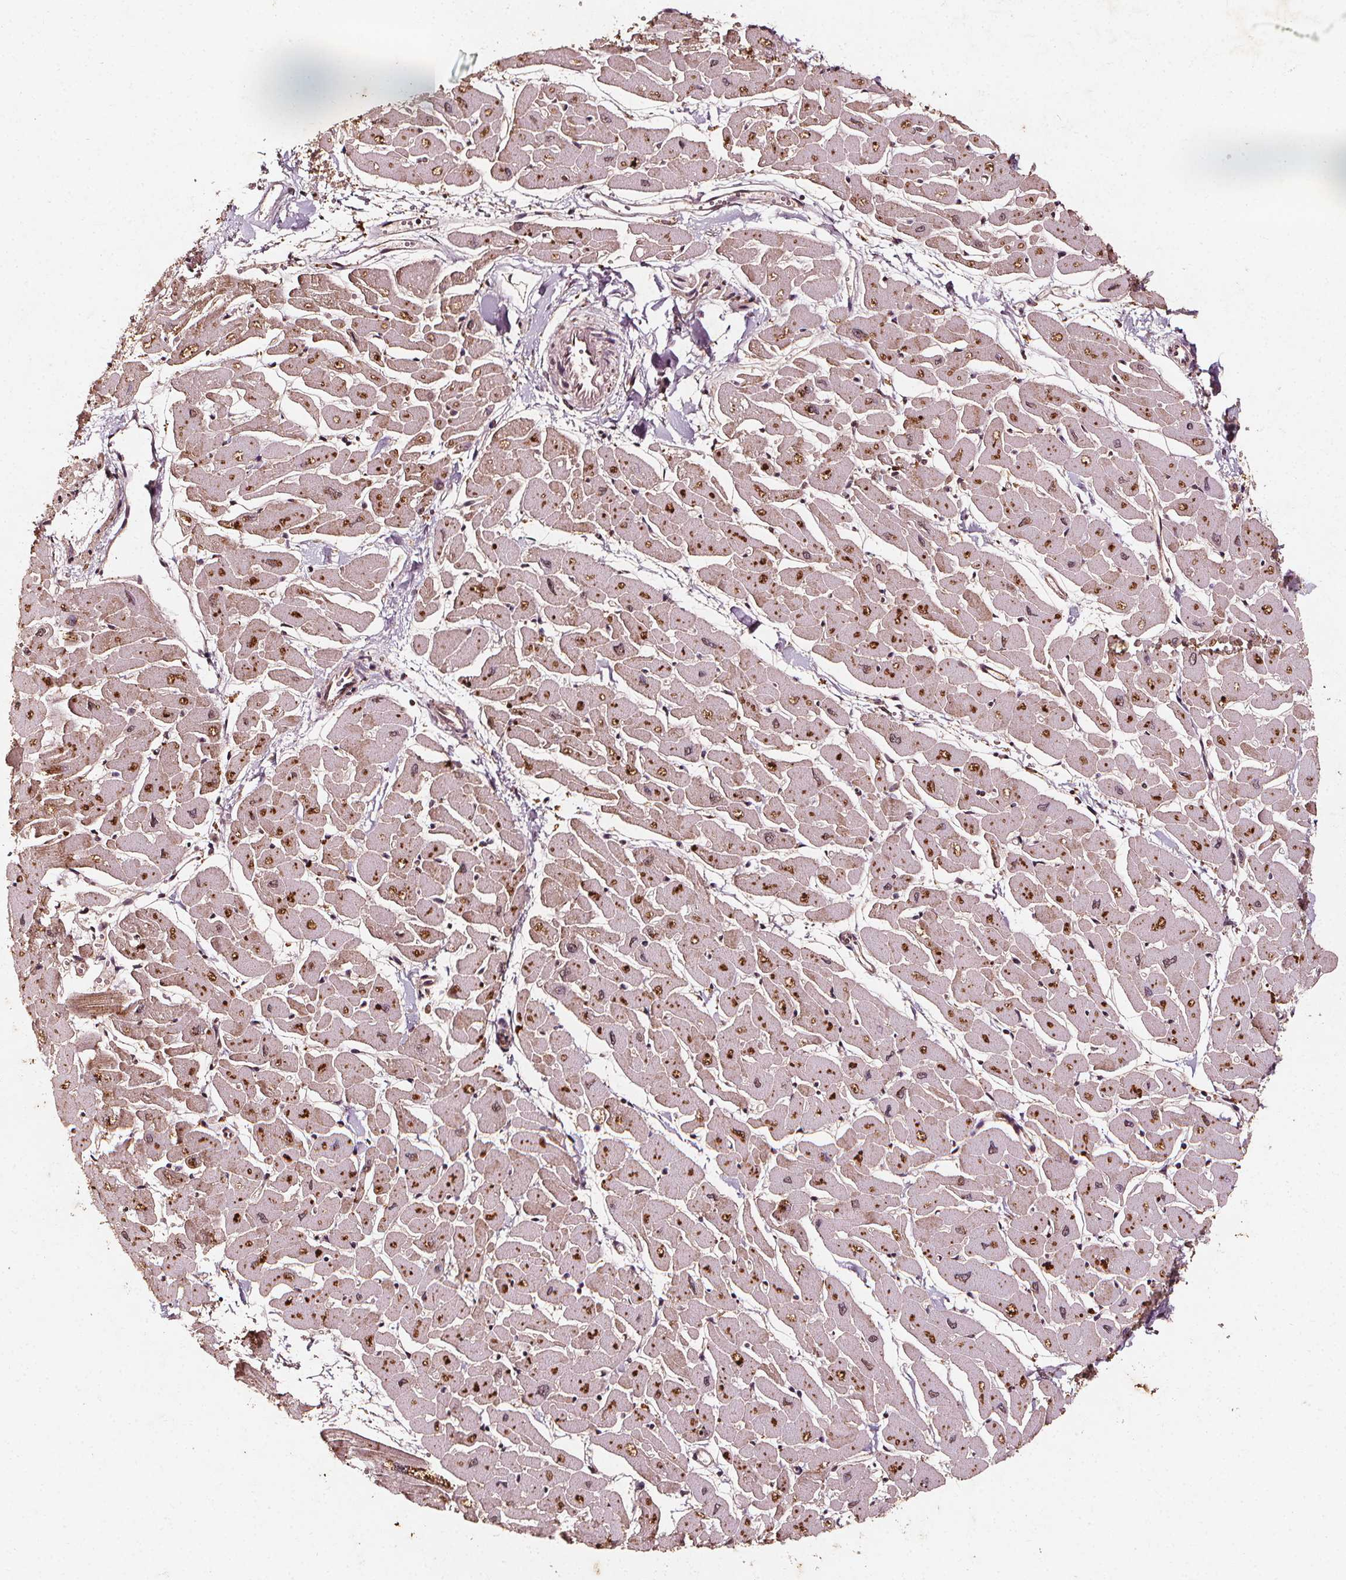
{"staining": {"intensity": "moderate", "quantity": ">75%", "location": "cytoplasmic/membranous"}, "tissue": "heart muscle", "cell_type": "Cardiomyocytes", "image_type": "normal", "snomed": [{"axis": "morphology", "description": "Normal tissue, NOS"}, {"axis": "topography", "description": "Heart"}], "caption": "A high-resolution image shows IHC staining of benign heart muscle, which shows moderate cytoplasmic/membranous expression in about >75% of cardiomyocytes.", "gene": "ABCA1", "patient": {"sex": "male", "age": 57}}